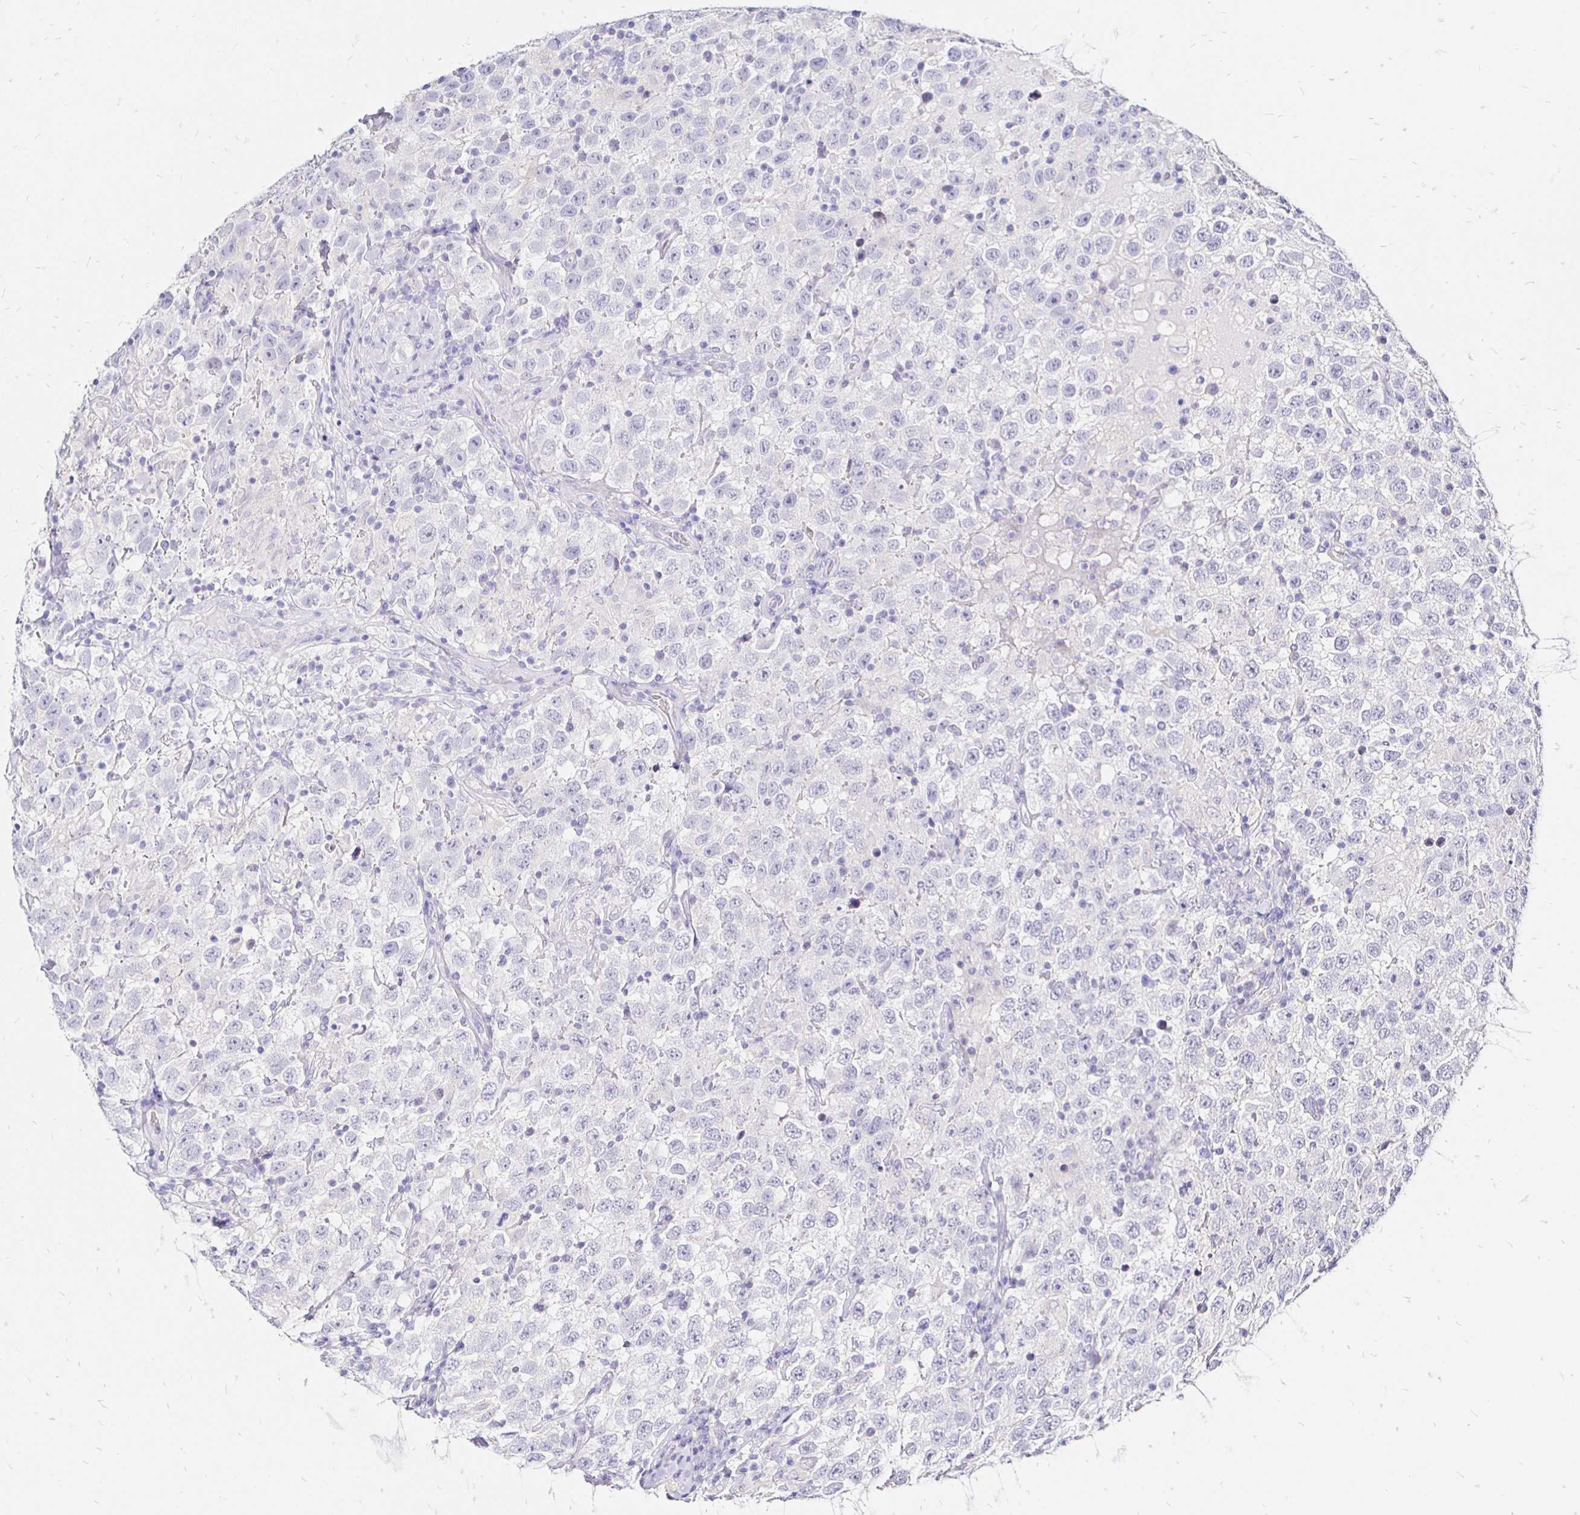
{"staining": {"intensity": "negative", "quantity": "none", "location": "none"}, "tissue": "testis cancer", "cell_type": "Tumor cells", "image_type": "cancer", "snomed": [{"axis": "morphology", "description": "Seminoma, NOS"}, {"axis": "topography", "description": "Testis"}], "caption": "DAB (3,3'-diaminobenzidine) immunohistochemical staining of seminoma (testis) displays no significant expression in tumor cells.", "gene": "IRGC", "patient": {"sex": "male", "age": 41}}